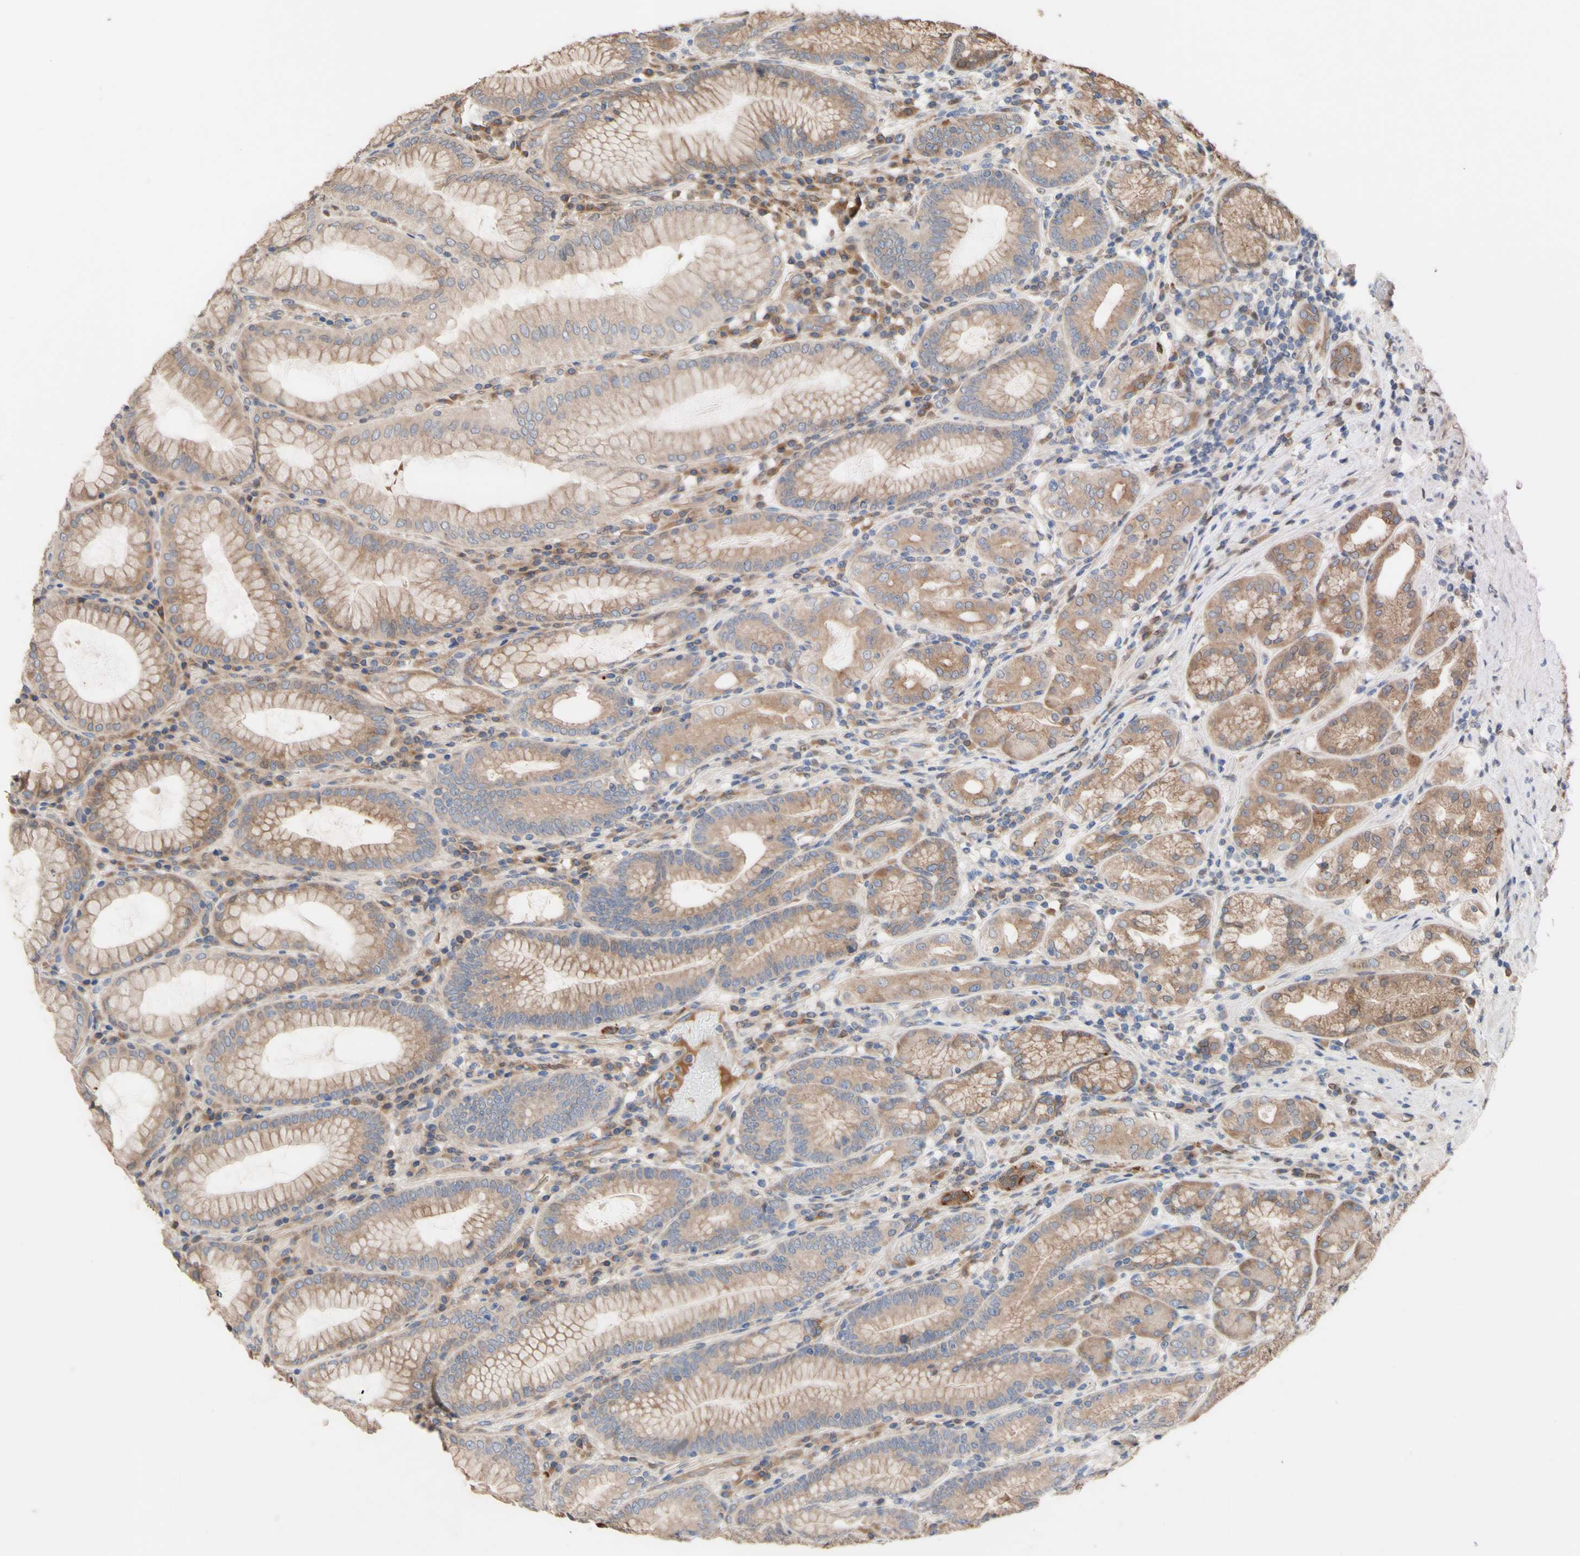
{"staining": {"intensity": "moderate", "quantity": ">75%", "location": "cytoplasmic/membranous"}, "tissue": "stomach", "cell_type": "Glandular cells", "image_type": "normal", "snomed": [{"axis": "morphology", "description": "Normal tissue, NOS"}, {"axis": "topography", "description": "Stomach, lower"}], "caption": "Stomach was stained to show a protein in brown. There is medium levels of moderate cytoplasmic/membranous positivity in approximately >75% of glandular cells. The staining was performed using DAB (3,3'-diaminobenzidine) to visualize the protein expression in brown, while the nuclei were stained in blue with hematoxylin (Magnification: 20x).", "gene": "NECTIN3", "patient": {"sex": "female", "age": 76}}